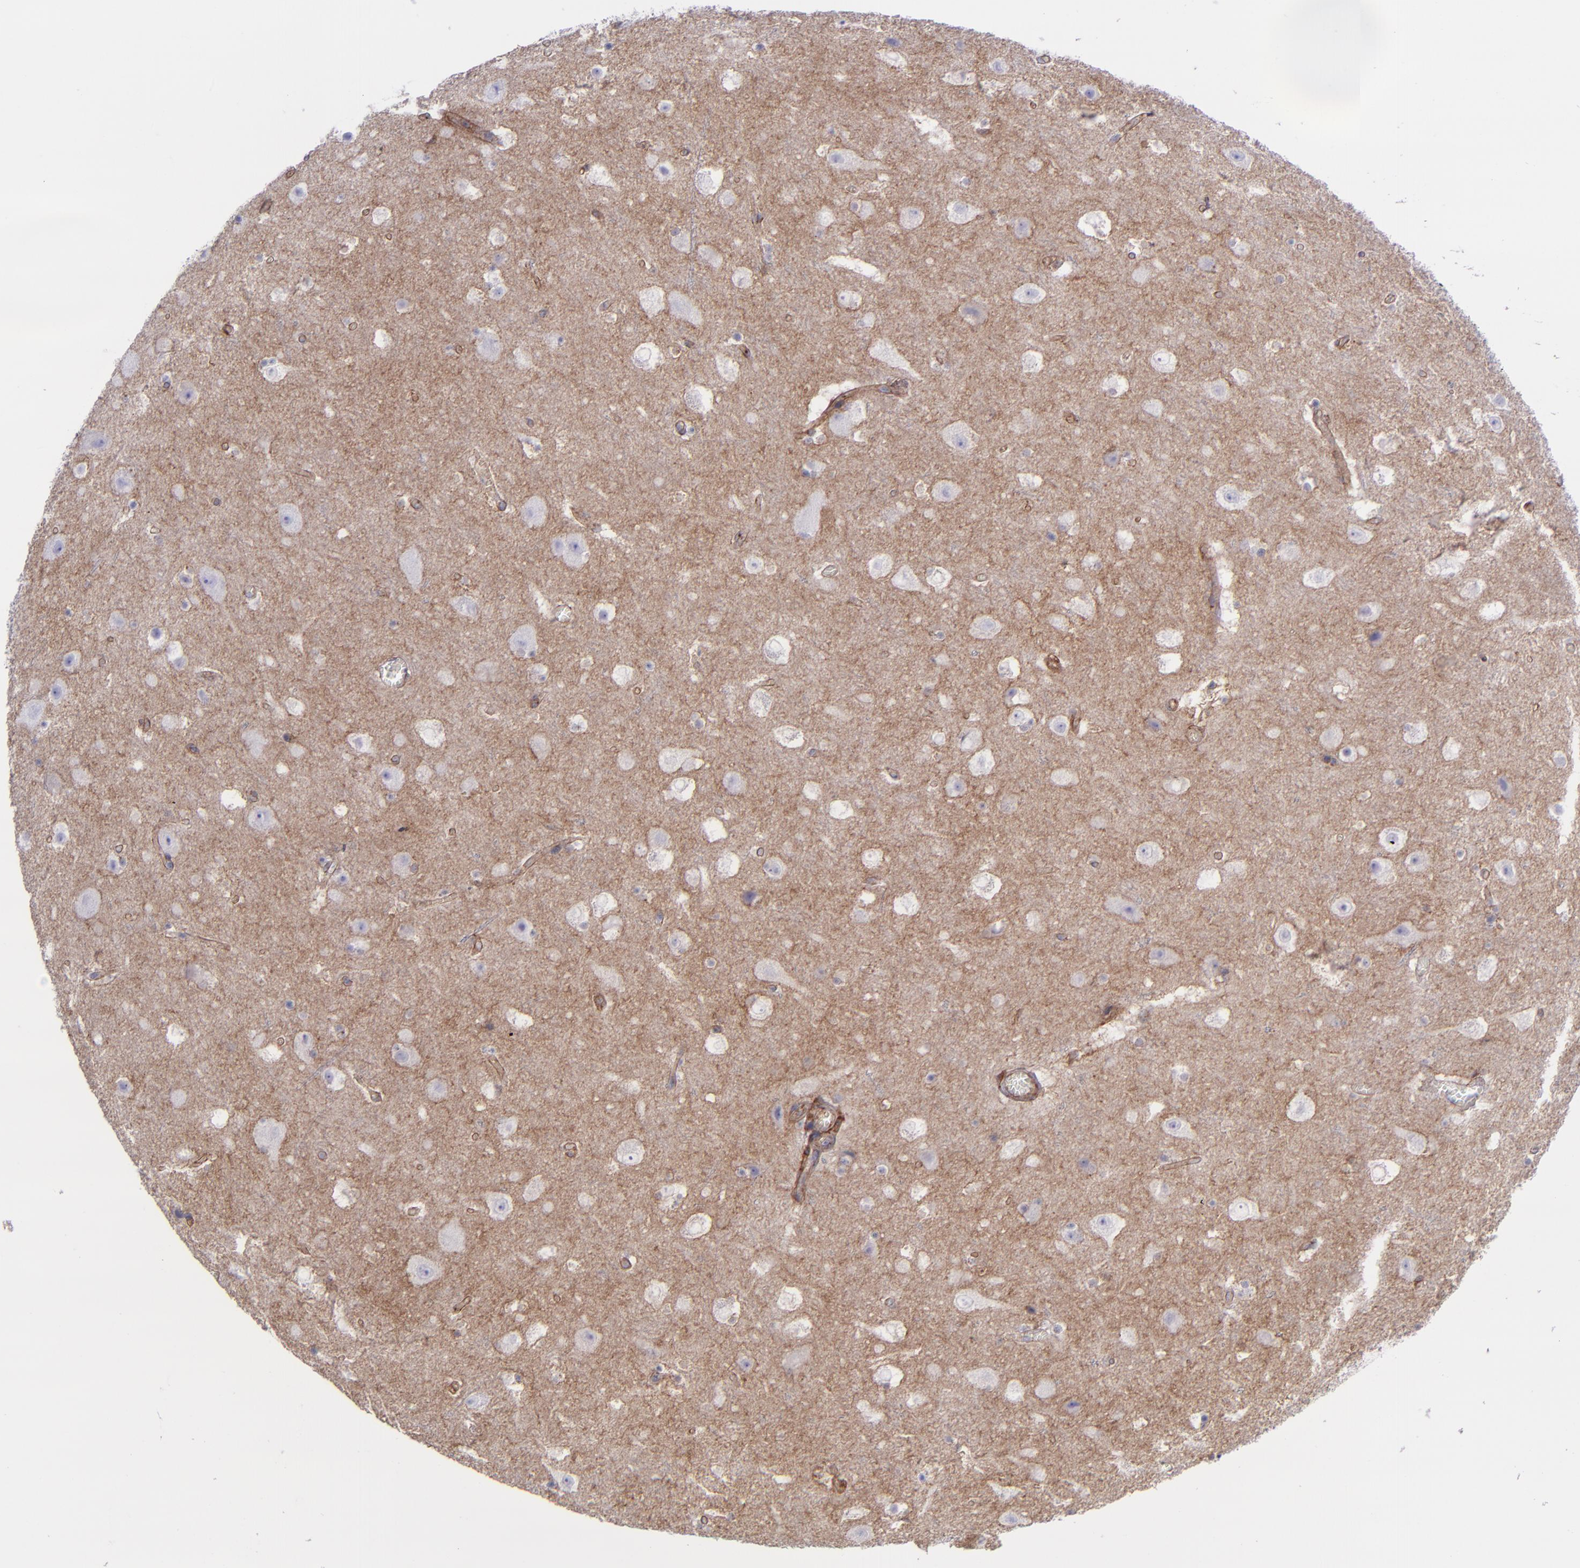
{"staining": {"intensity": "moderate", "quantity": "25%-75%", "location": "cytoplasmic/membranous"}, "tissue": "cerebral cortex", "cell_type": "Endothelial cells", "image_type": "normal", "snomed": [{"axis": "morphology", "description": "Normal tissue, NOS"}, {"axis": "topography", "description": "Cerebral cortex"}], "caption": "The immunohistochemical stain labels moderate cytoplasmic/membranous staining in endothelial cells of unremarkable cerebral cortex.", "gene": "ITGAV", "patient": {"sex": "male", "age": 45}}